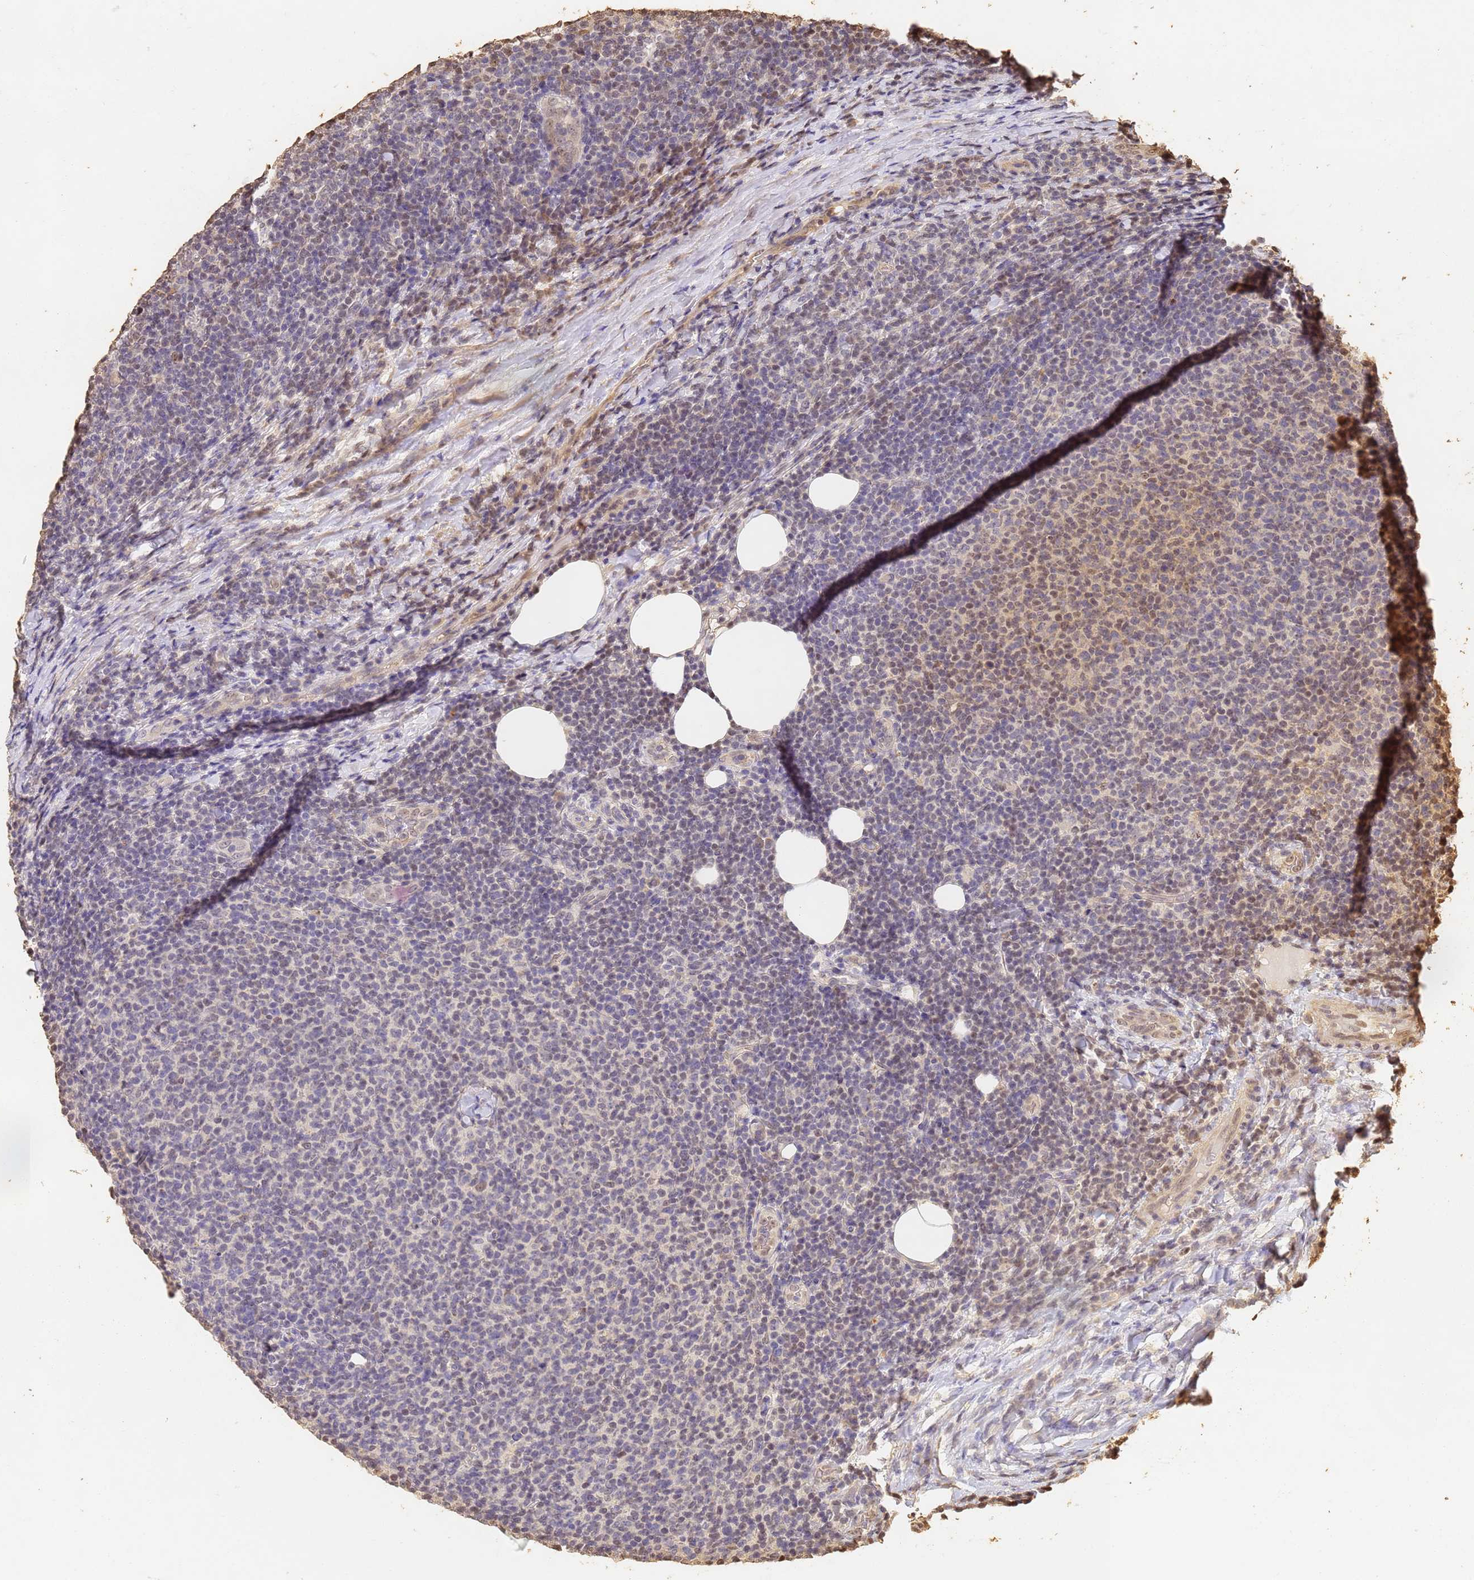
{"staining": {"intensity": "weak", "quantity": "<25%", "location": "cytoplasmic/membranous,nuclear"}, "tissue": "lymphoma", "cell_type": "Tumor cells", "image_type": "cancer", "snomed": [{"axis": "morphology", "description": "Malignant lymphoma, non-Hodgkin's type, Low grade"}, {"axis": "topography", "description": "Lymph node"}], "caption": "High magnification brightfield microscopy of low-grade malignant lymphoma, non-Hodgkin's type stained with DAB (3,3'-diaminobenzidine) (brown) and counterstained with hematoxylin (blue): tumor cells show no significant expression.", "gene": "JAK2", "patient": {"sex": "male", "age": 66}}